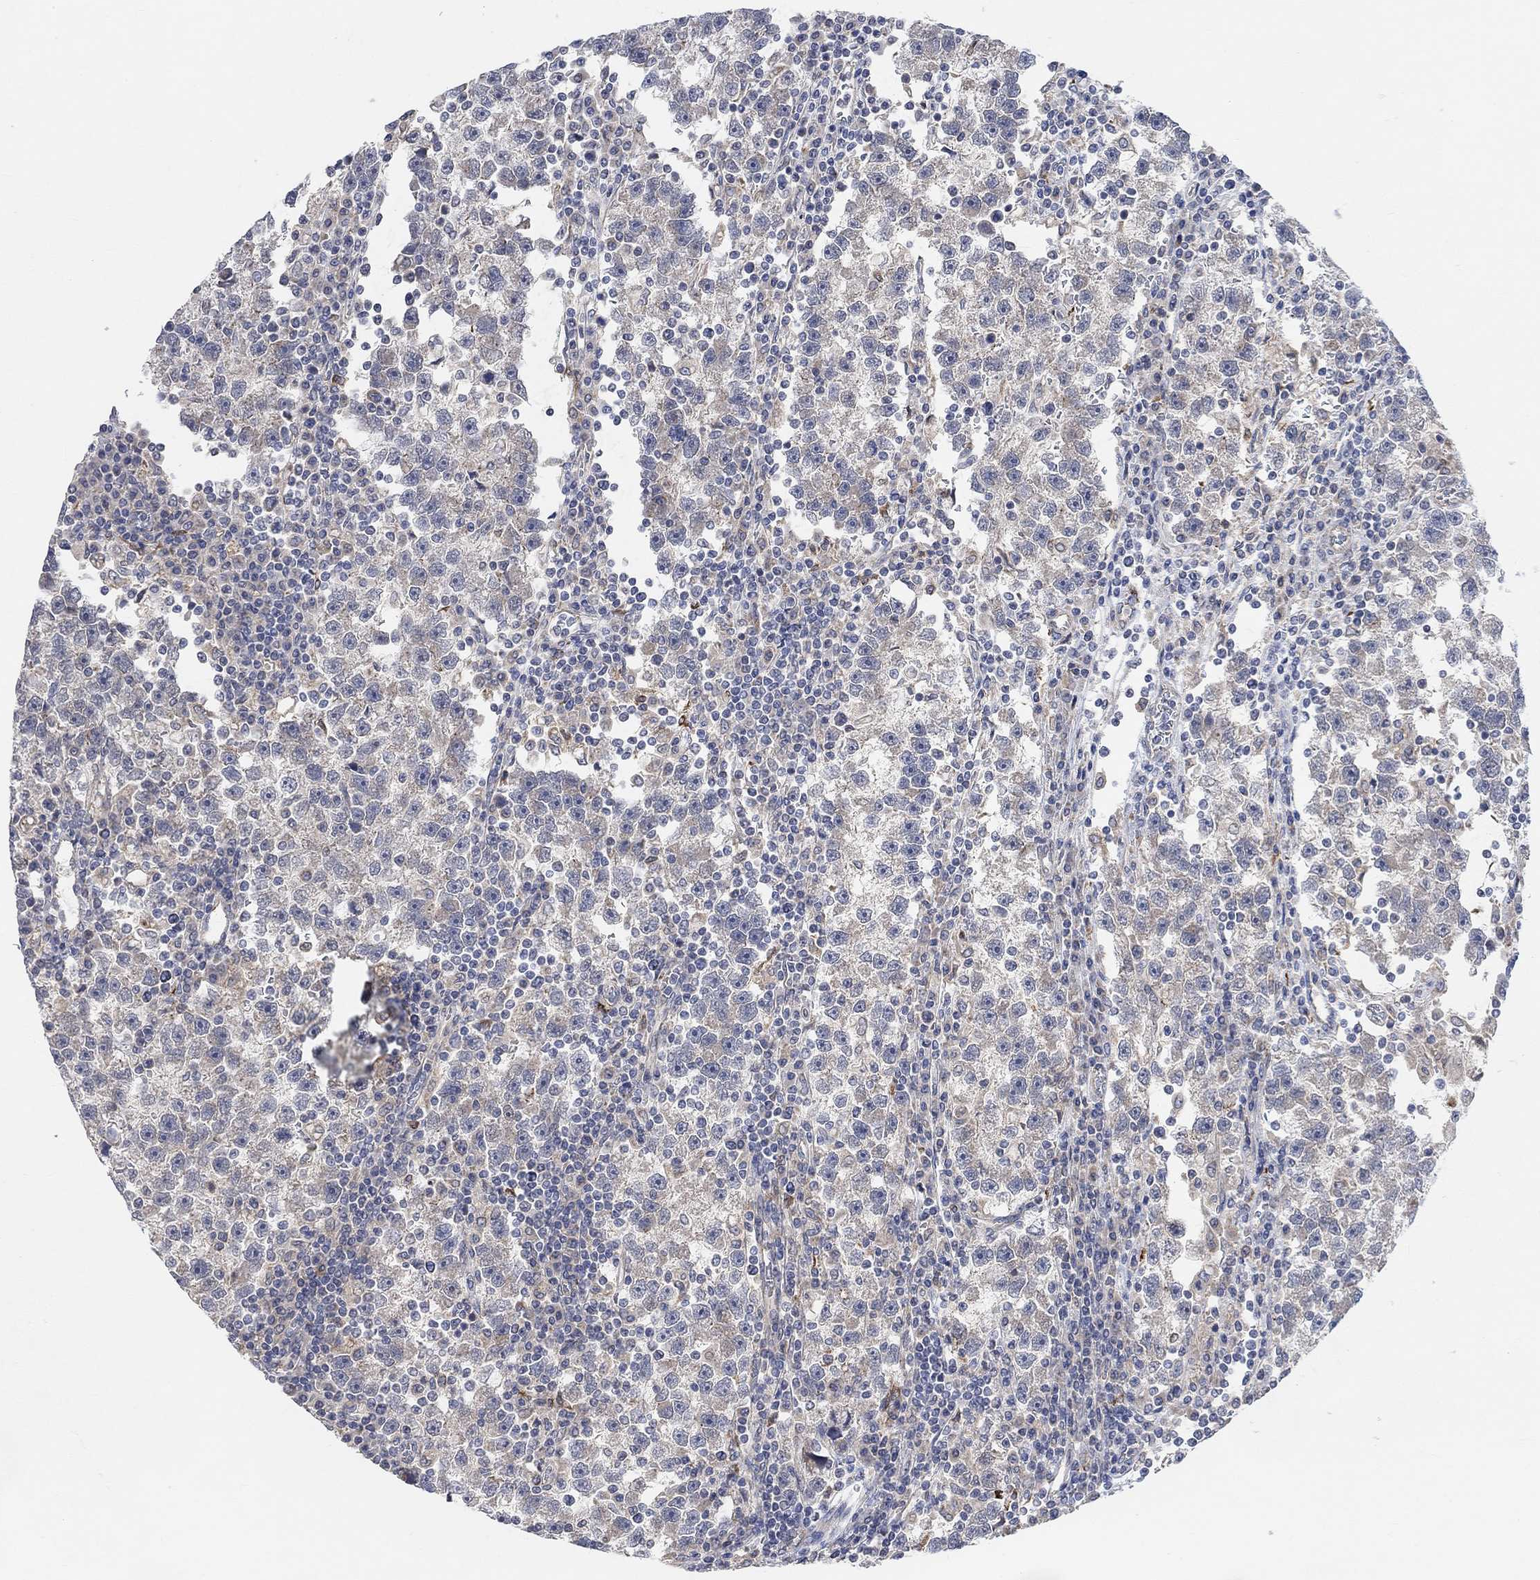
{"staining": {"intensity": "negative", "quantity": "none", "location": "none"}, "tissue": "testis cancer", "cell_type": "Tumor cells", "image_type": "cancer", "snomed": [{"axis": "morphology", "description": "Seminoma, NOS"}, {"axis": "topography", "description": "Testis"}], "caption": "Immunohistochemistry histopathology image of neoplastic tissue: human seminoma (testis) stained with DAB exhibits no significant protein expression in tumor cells. (DAB IHC, high magnification).", "gene": "HCRTR1", "patient": {"sex": "male", "age": 47}}